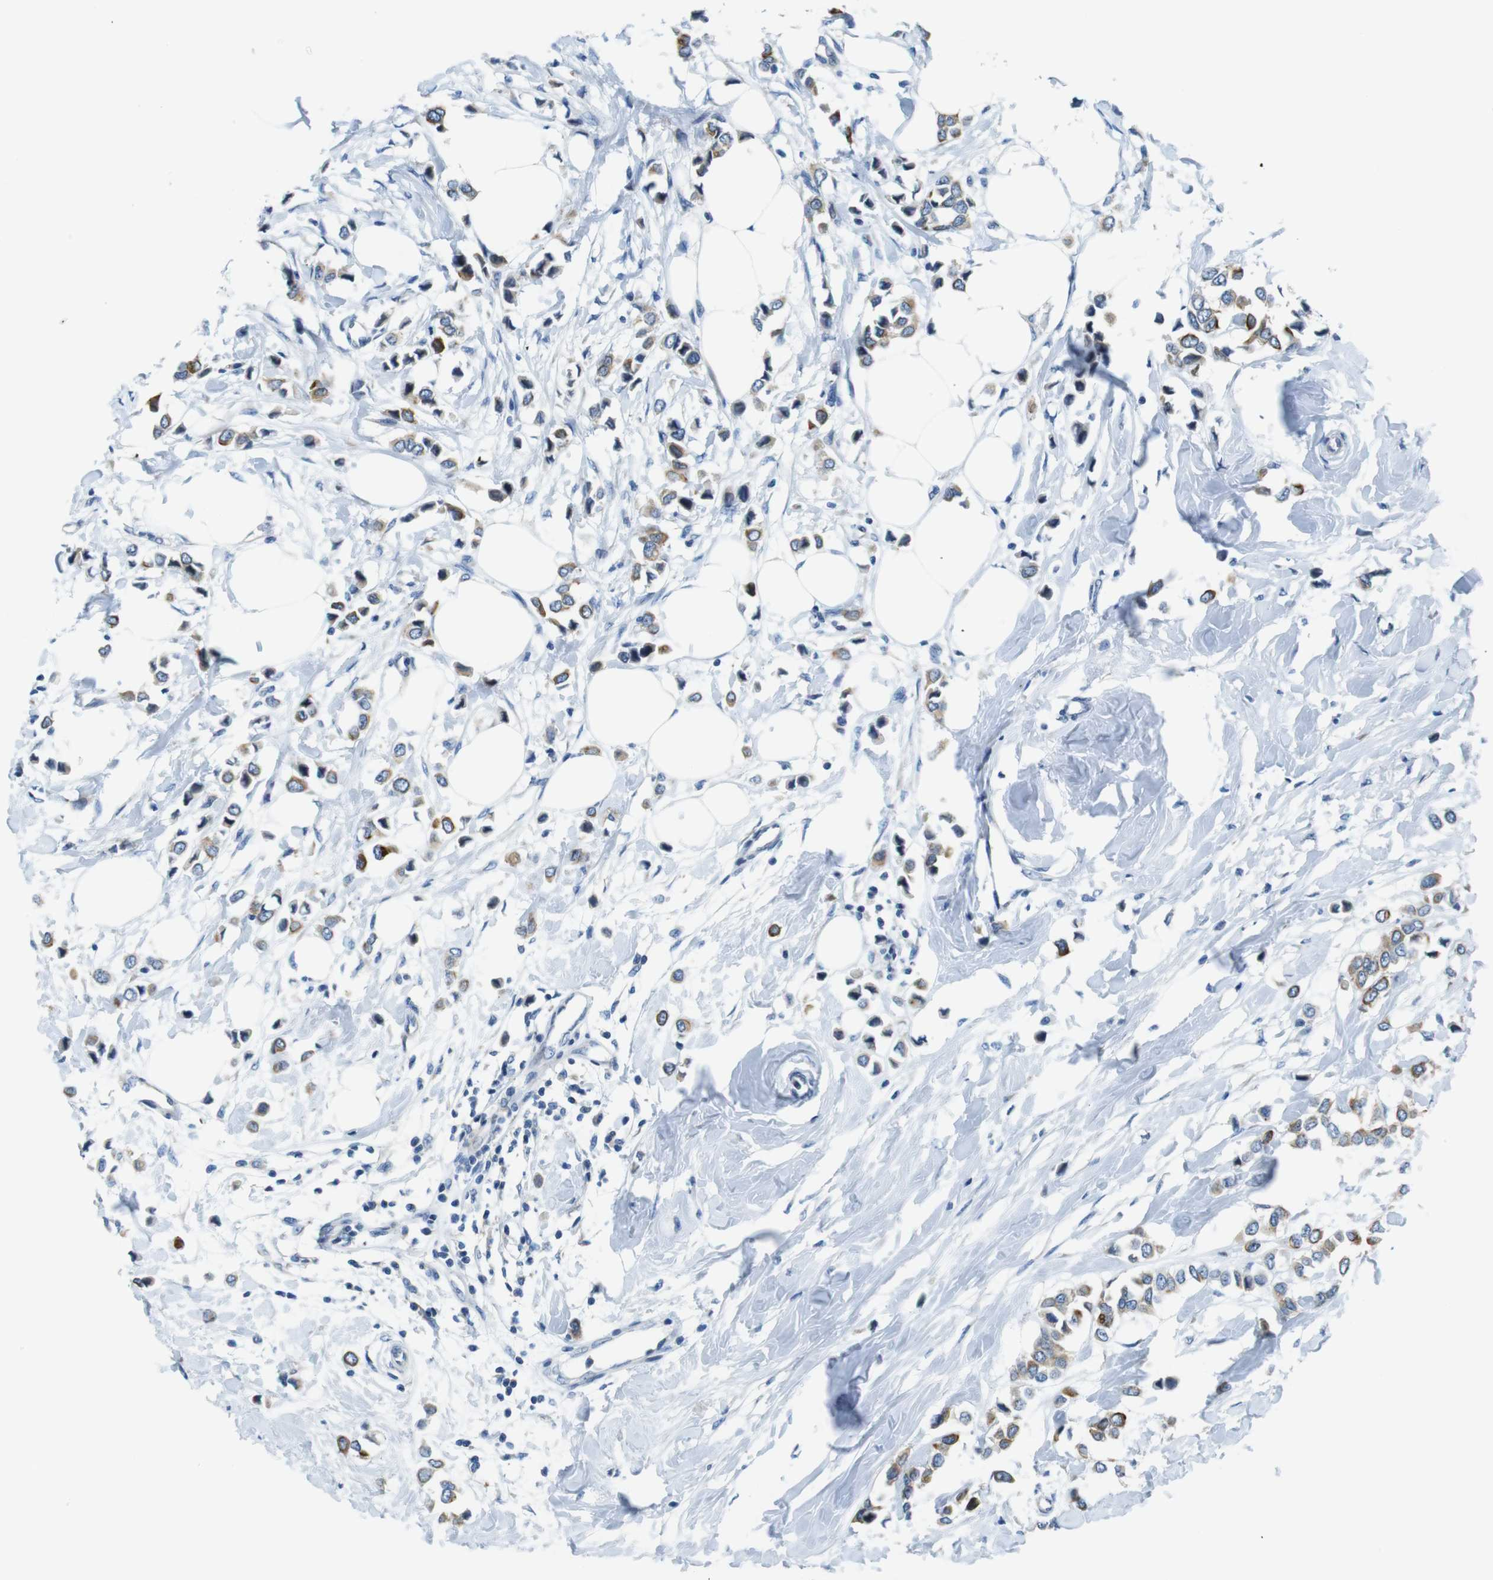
{"staining": {"intensity": "moderate", "quantity": "25%-75%", "location": "cytoplasmic/membranous"}, "tissue": "breast cancer", "cell_type": "Tumor cells", "image_type": "cancer", "snomed": [{"axis": "morphology", "description": "Lobular carcinoma"}, {"axis": "topography", "description": "Breast"}], "caption": "Brown immunohistochemical staining in human breast cancer displays moderate cytoplasmic/membranous expression in approximately 25%-75% of tumor cells.", "gene": "ZDHHC3", "patient": {"sex": "female", "age": 51}}